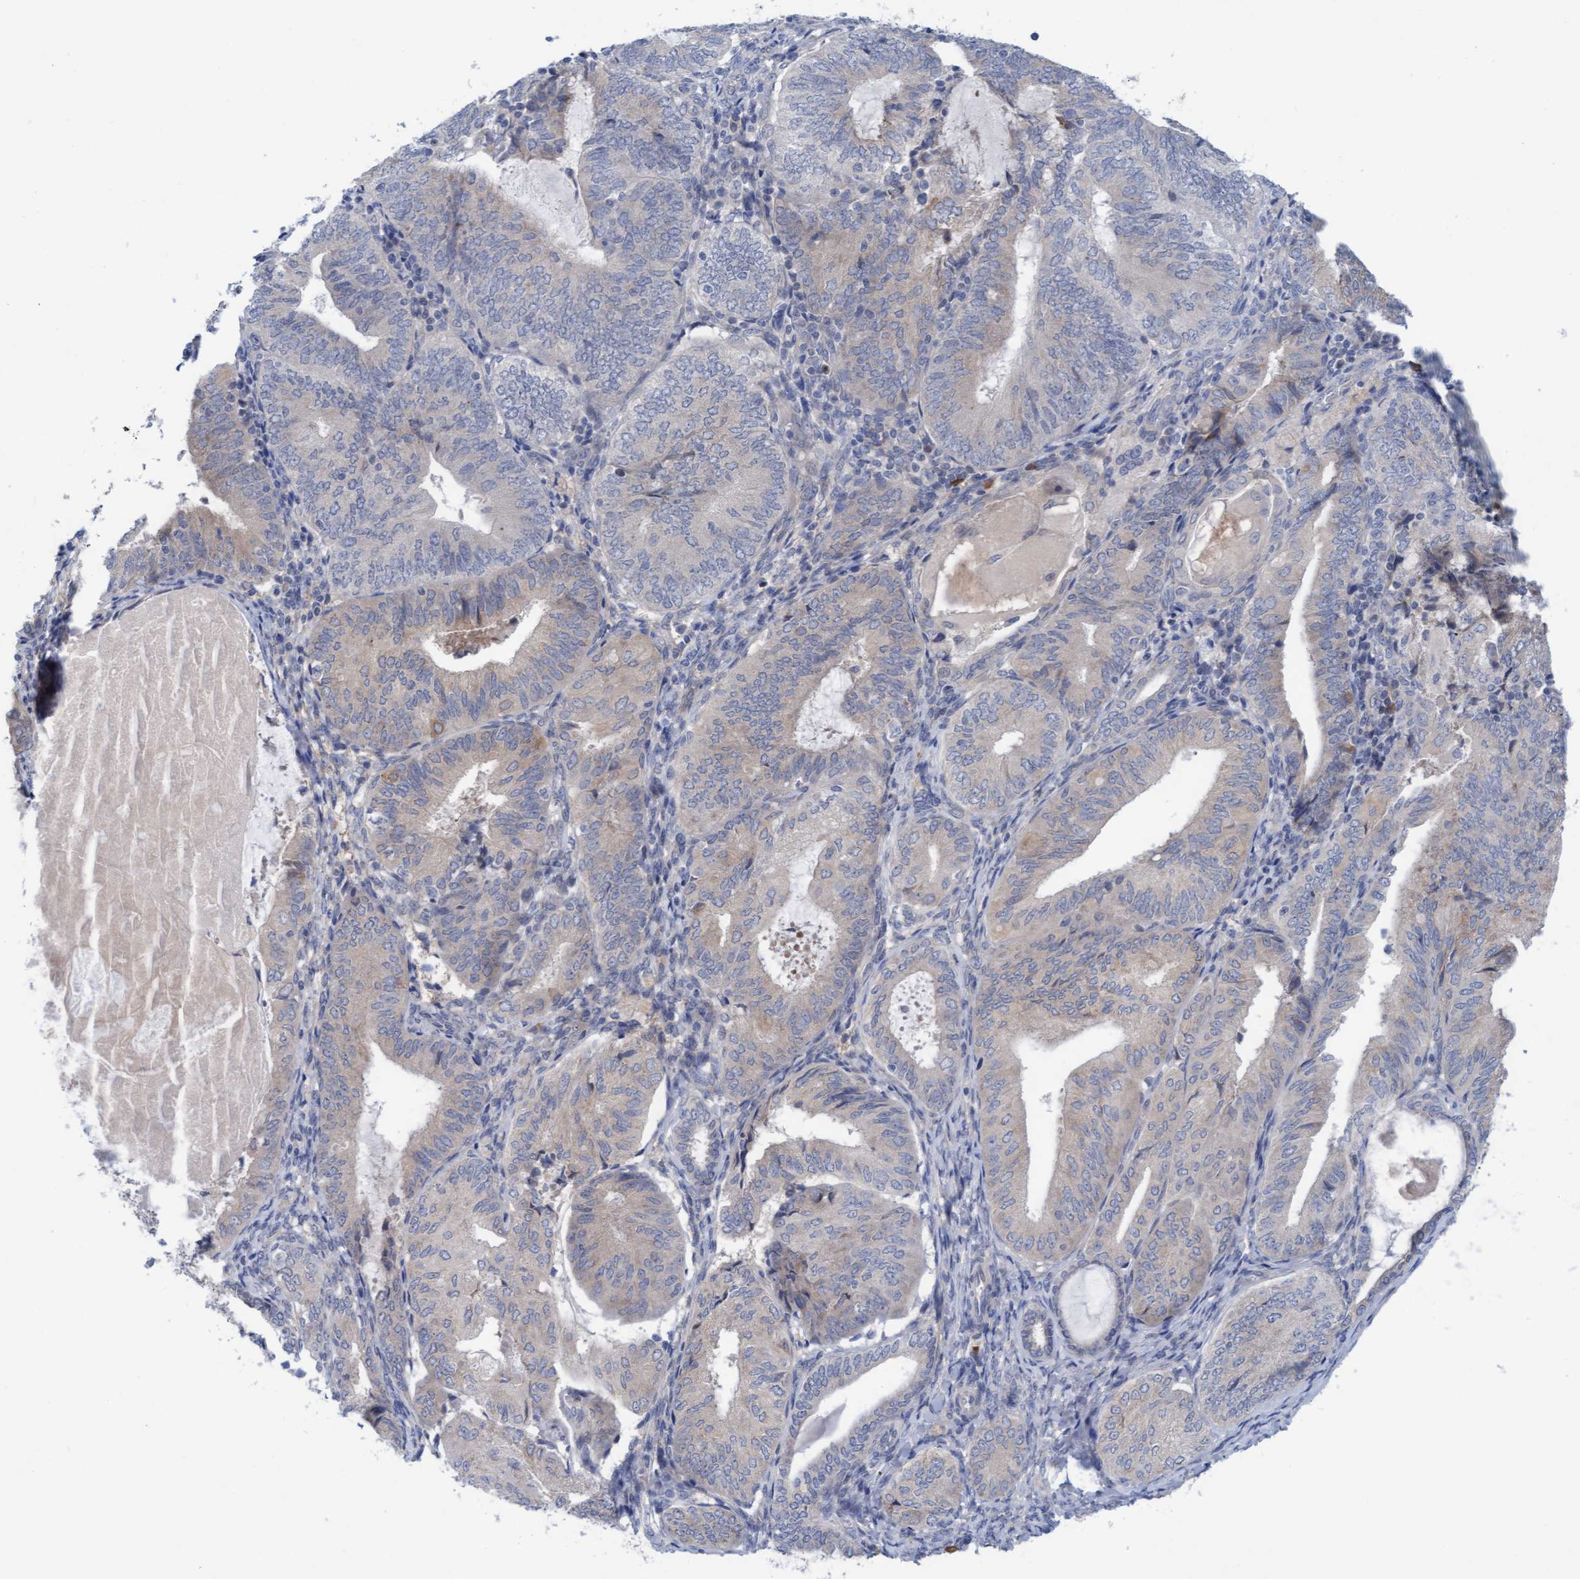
{"staining": {"intensity": "negative", "quantity": "none", "location": "none"}, "tissue": "endometrial cancer", "cell_type": "Tumor cells", "image_type": "cancer", "snomed": [{"axis": "morphology", "description": "Adenocarcinoma, NOS"}, {"axis": "topography", "description": "Endometrium"}], "caption": "Immunohistochemical staining of adenocarcinoma (endometrial) displays no significant staining in tumor cells. (Stains: DAB immunohistochemistry (IHC) with hematoxylin counter stain, Microscopy: brightfield microscopy at high magnification).", "gene": "PLCD1", "patient": {"sex": "female", "age": 81}}